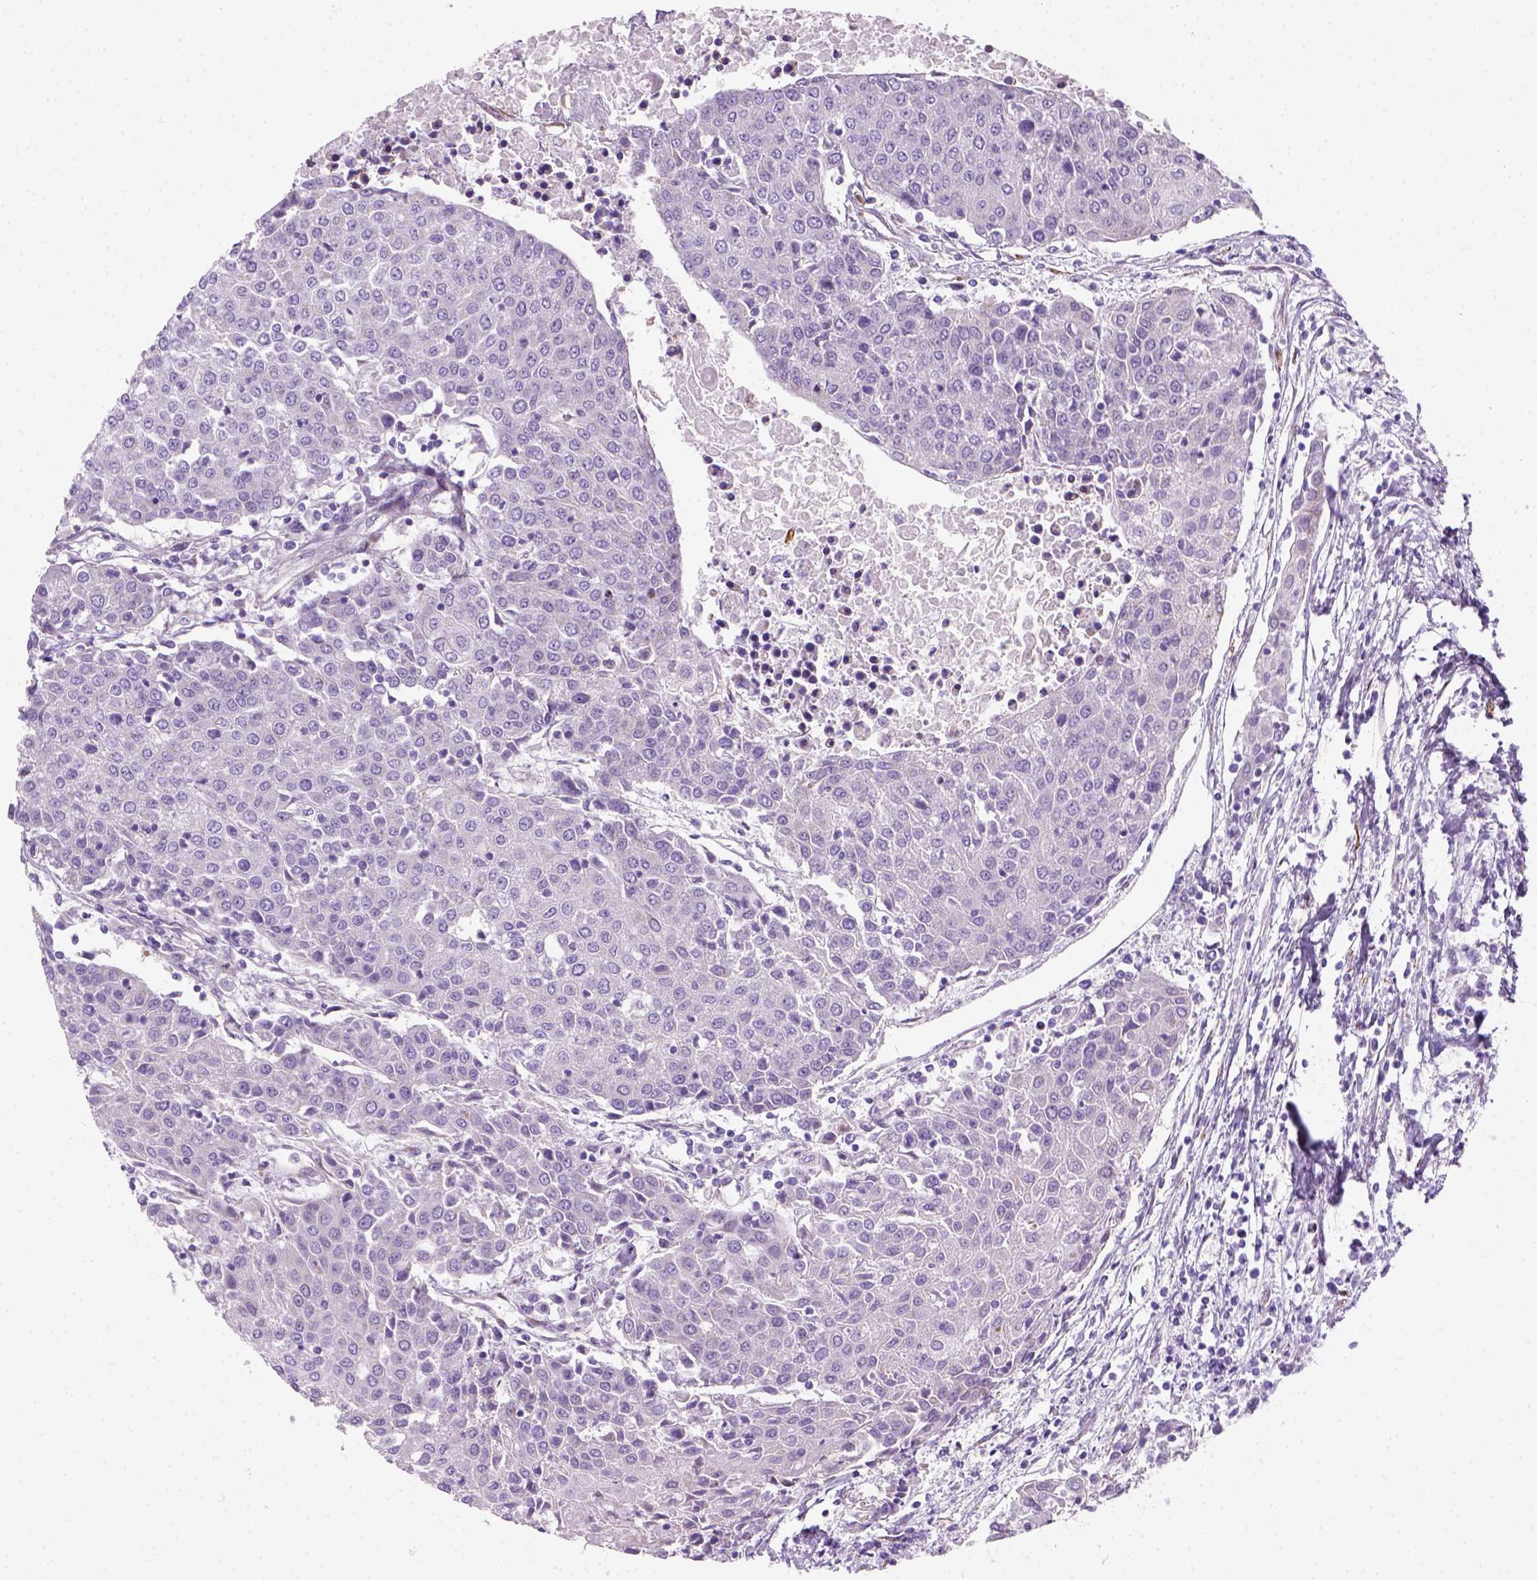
{"staining": {"intensity": "negative", "quantity": "none", "location": "none"}, "tissue": "urothelial cancer", "cell_type": "Tumor cells", "image_type": "cancer", "snomed": [{"axis": "morphology", "description": "Urothelial carcinoma, High grade"}, {"axis": "topography", "description": "Urinary bladder"}], "caption": "This is an IHC micrograph of urothelial carcinoma (high-grade). There is no expression in tumor cells.", "gene": "CES2", "patient": {"sex": "female", "age": 85}}